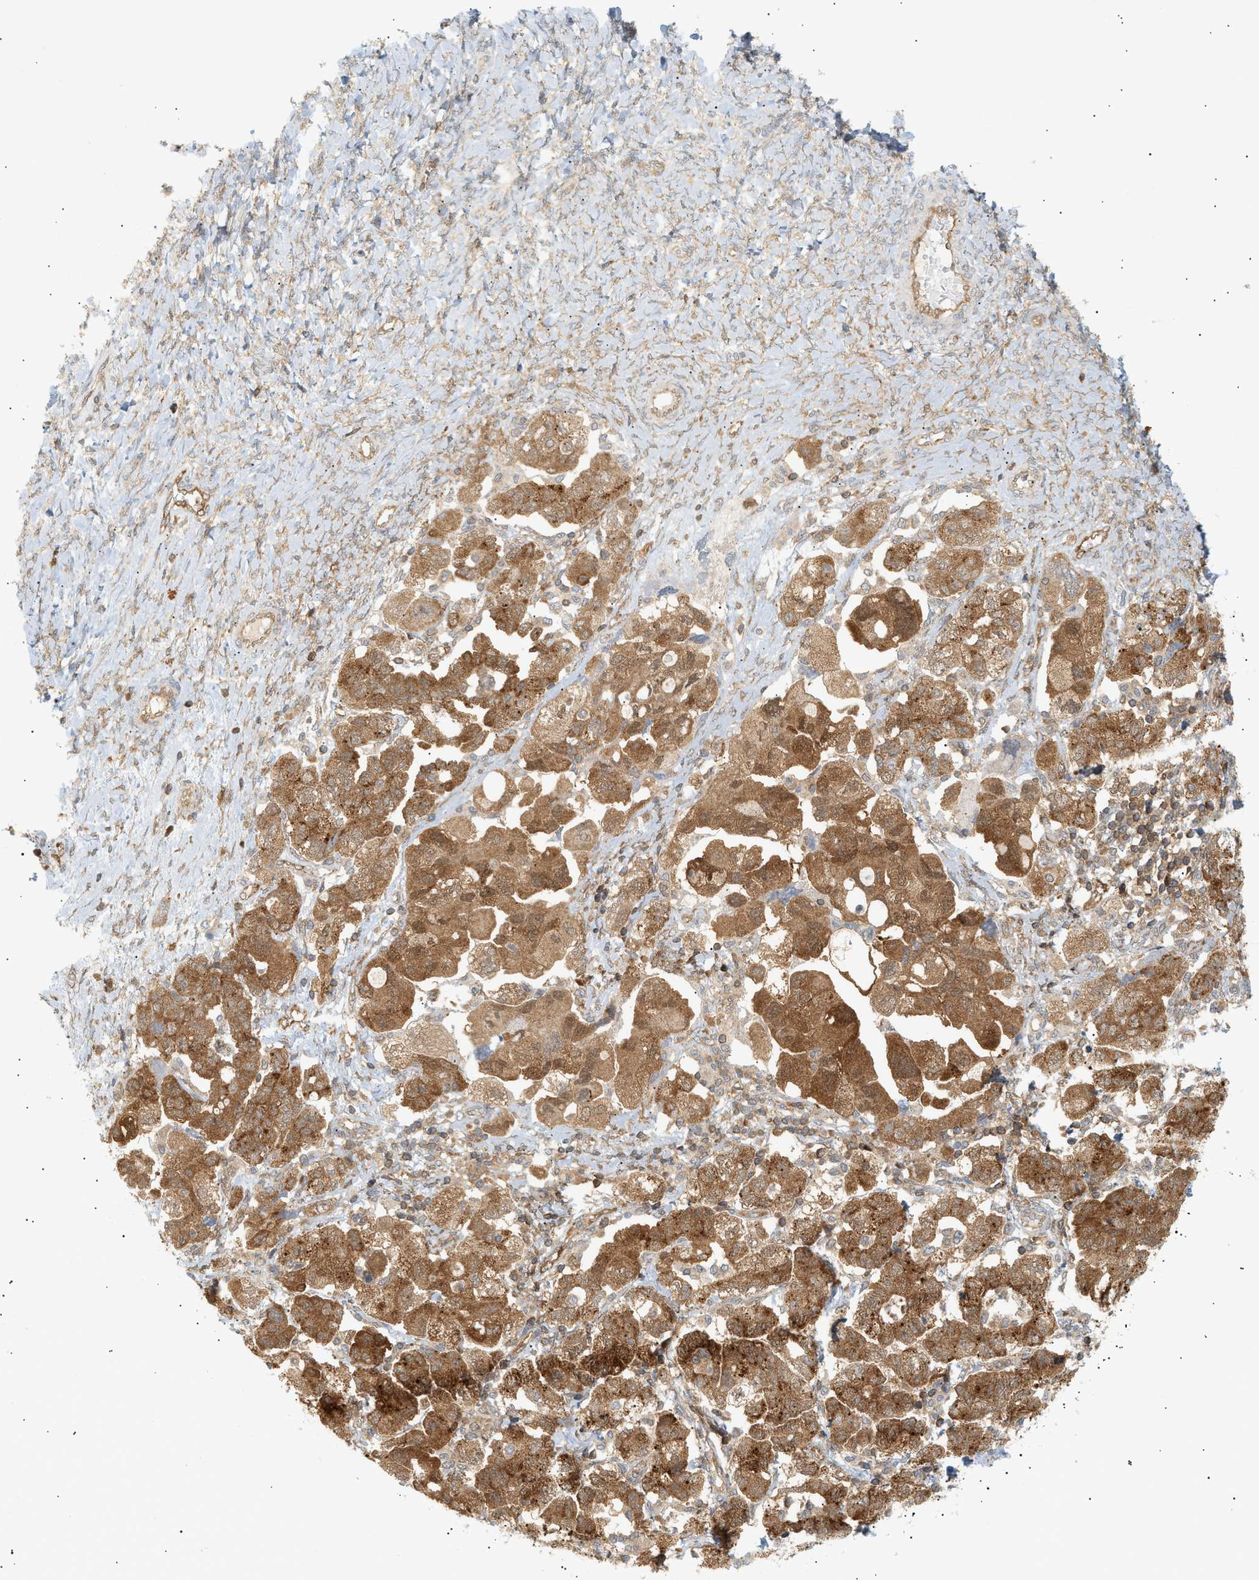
{"staining": {"intensity": "moderate", "quantity": ">75%", "location": "cytoplasmic/membranous"}, "tissue": "ovarian cancer", "cell_type": "Tumor cells", "image_type": "cancer", "snomed": [{"axis": "morphology", "description": "Carcinoma, NOS"}, {"axis": "morphology", "description": "Cystadenocarcinoma, serous, NOS"}, {"axis": "topography", "description": "Ovary"}], "caption": "The image exhibits immunohistochemical staining of ovarian cancer. There is moderate cytoplasmic/membranous expression is seen in approximately >75% of tumor cells. Immunohistochemistry (ihc) stains the protein in brown and the nuclei are stained blue.", "gene": "SHC1", "patient": {"sex": "female", "age": 69}}